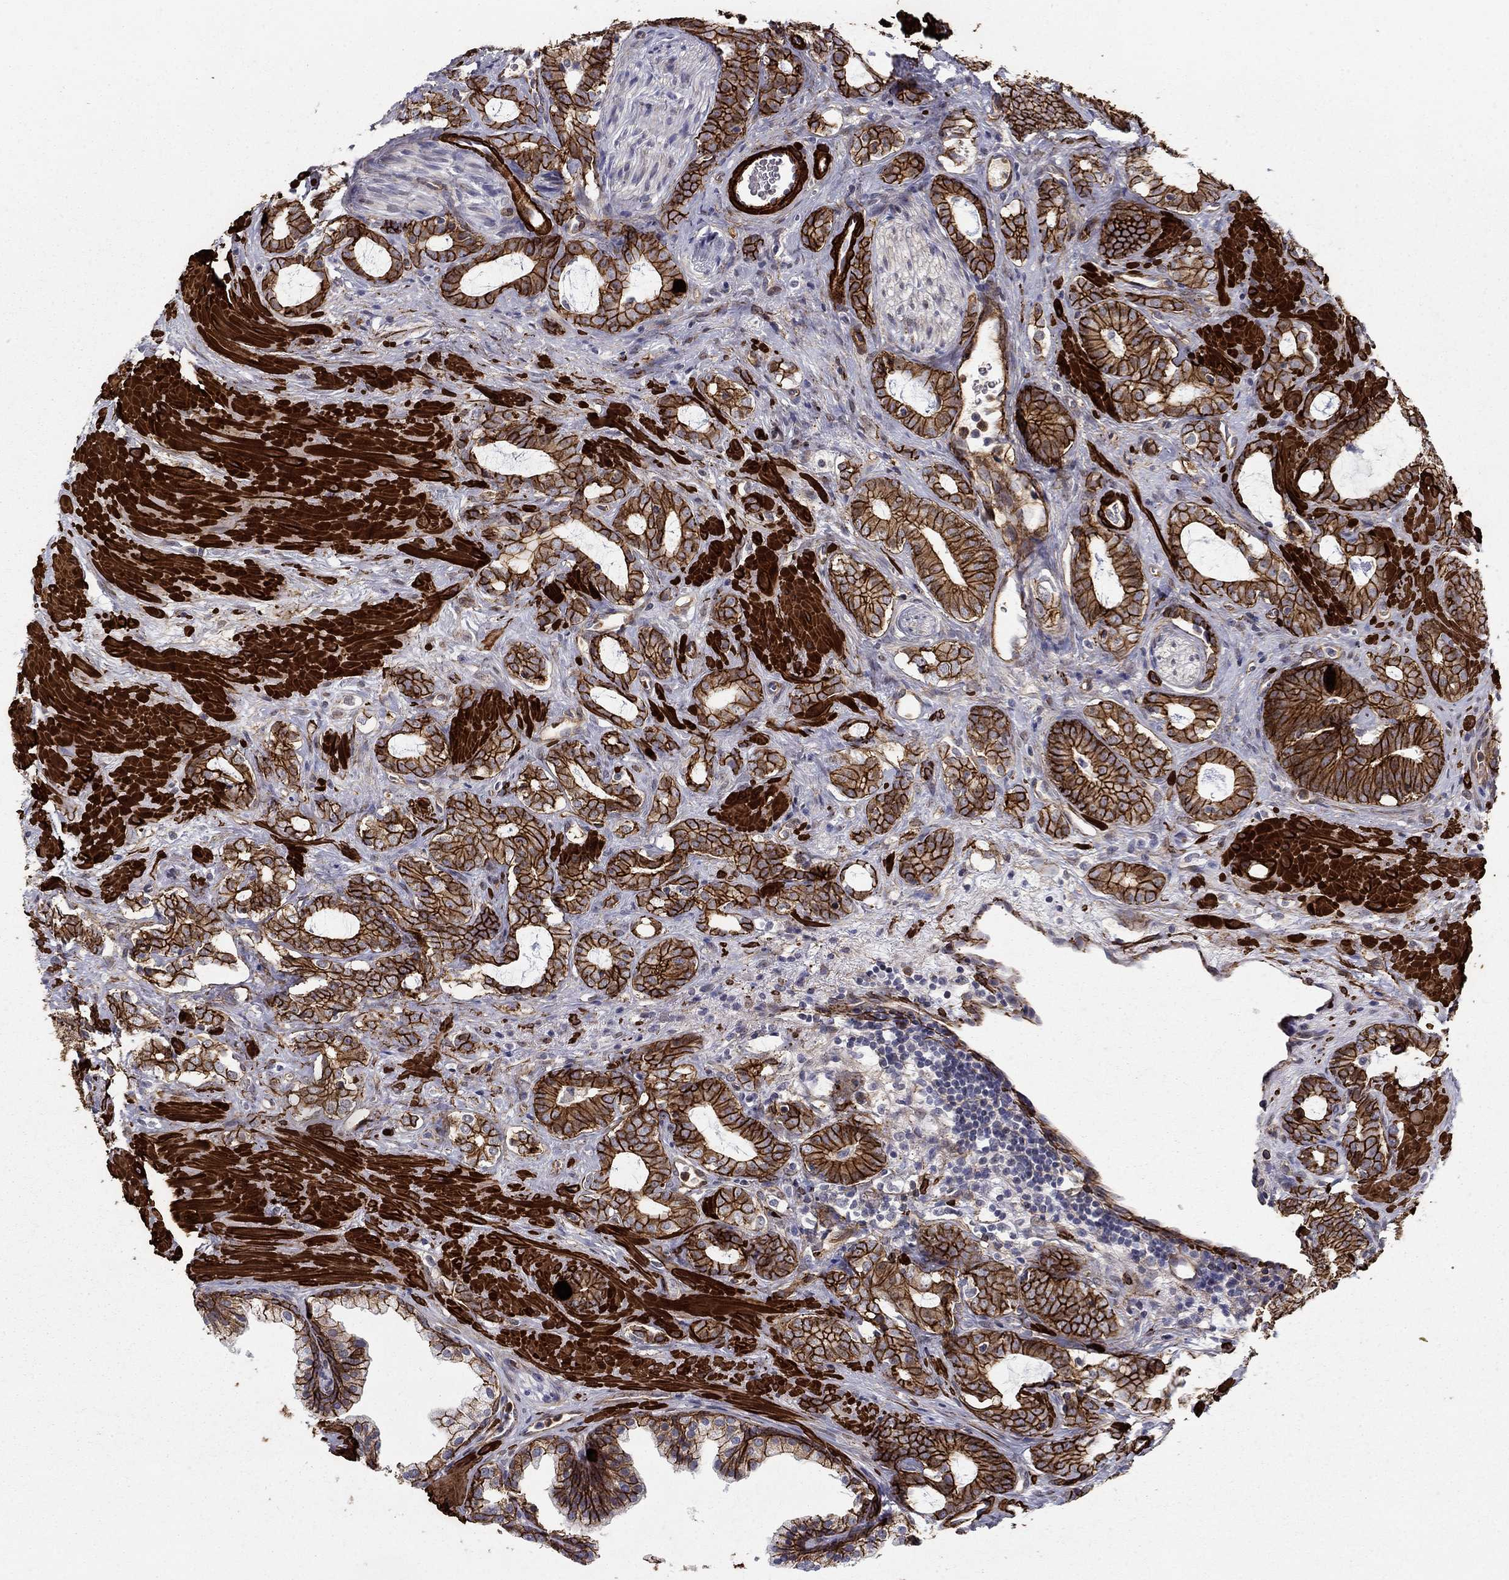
{"staining": {"intensity": "strong", "quantity": ">75%", "location": "cytoplasmic/membranous"}, "tissue": "prostate cancer", "cell_type": "Tumor cells", "image_type": "cancer", "snomed": [{"axis": "morphology", "description": "Adenocarcinoma, NOS"}, {"axis": "topography", "description": "Prostate"}], "caption": "Prostate cancer (adenocarcinoma) tissue demonstrates strong cytoplasmic/membranous expression in approximately >75% of tumor cells", "gene": "KRBA1", "patient": {"sex": "male", "age": 55}}